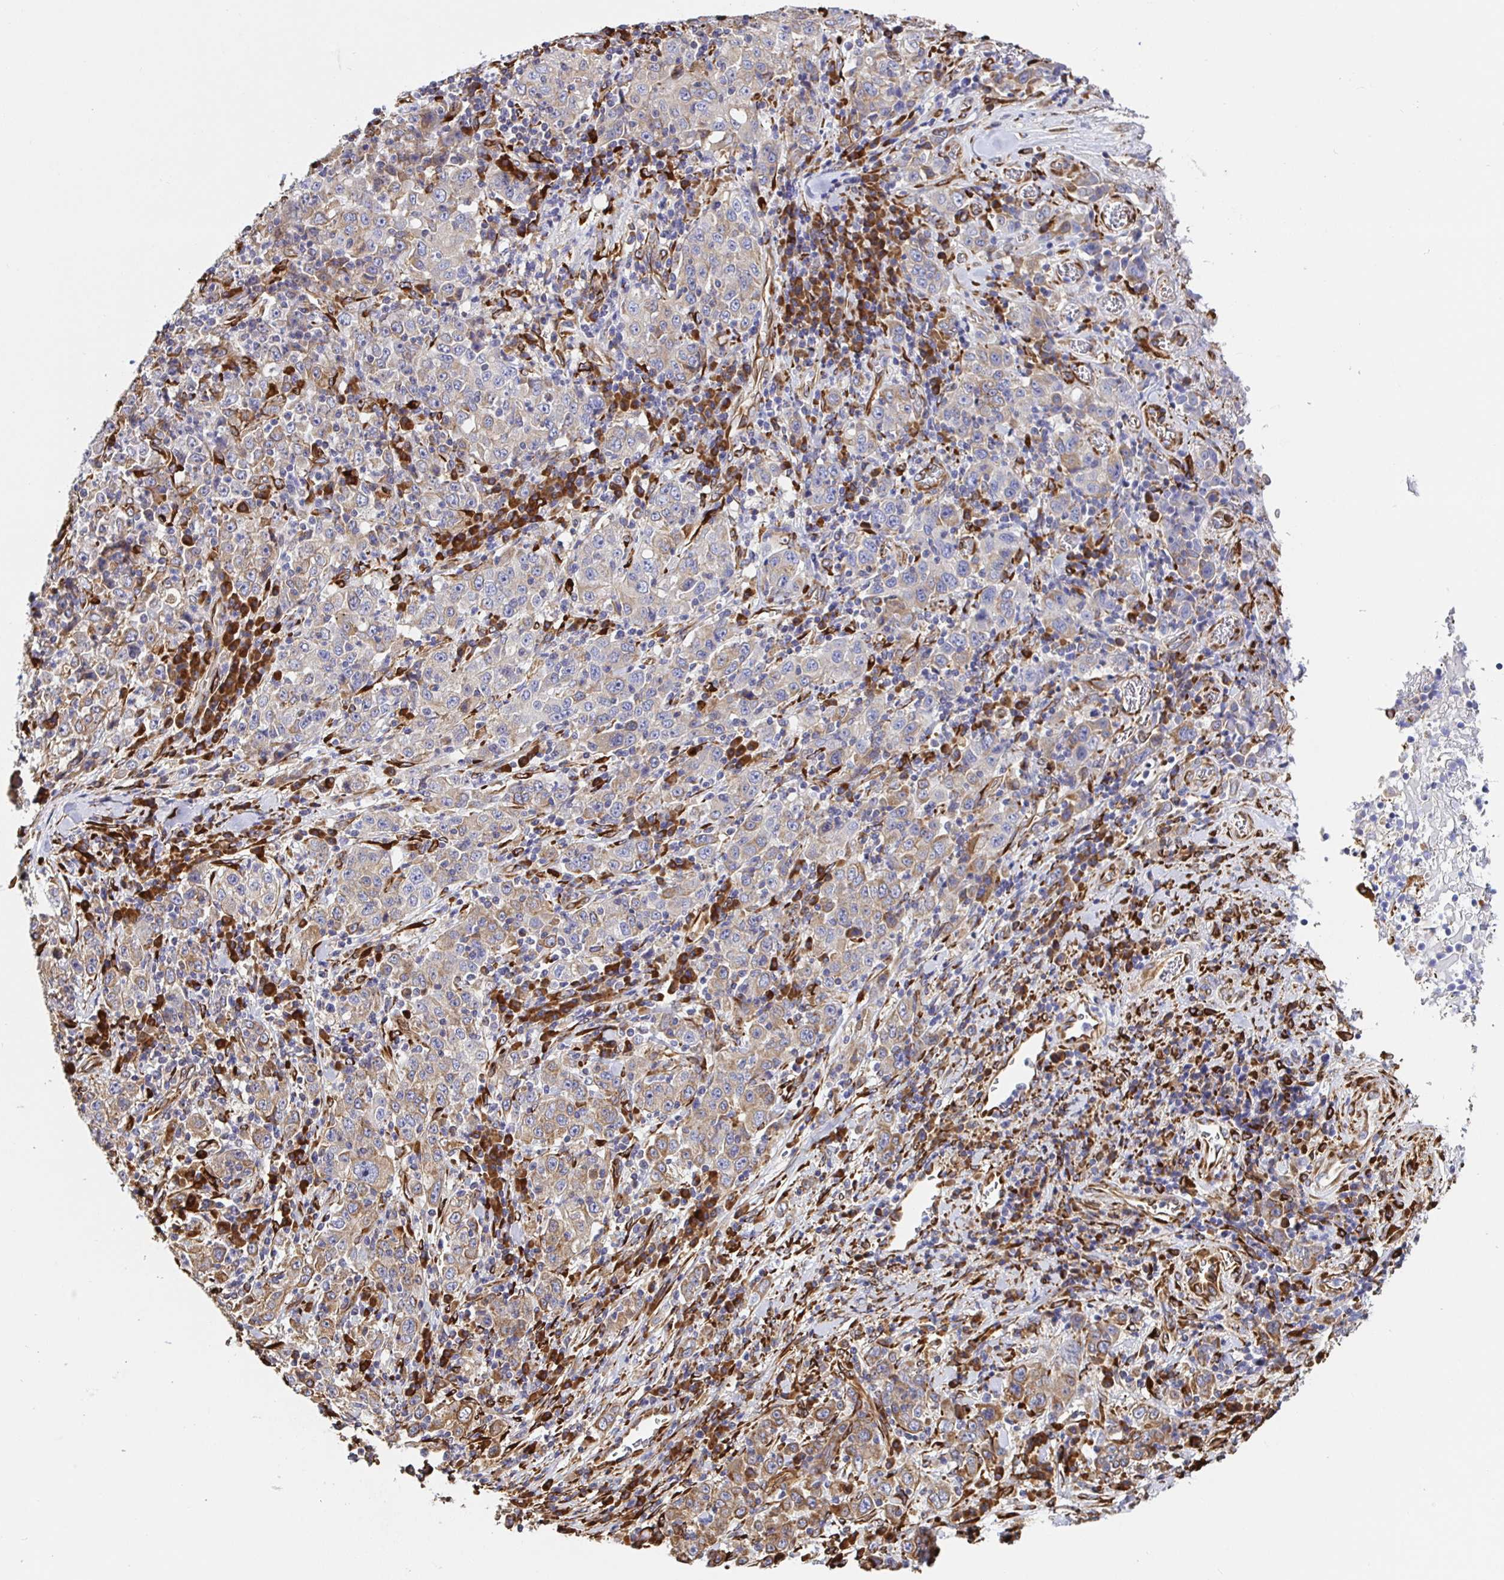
{"staining": {"intensity": "weak", "quantity": "25%-75%", "location": "cytoplasmic/membranous"}, "tissue": "stomach cancer", "cell_type": "Tumor cells", "image_type": "cancer", "snomed": [{"axis": "morphology", "description": "Normal tissue, NOS"}, {"axis": "morphology", "description": "Adenocarcinoma, NOS"}, {"axis": "topography", "description": "Stomach, upper"}, {"axis": "topography", "description": "Stomach"}], "caption": "Immunohistochemistry (IHC) micrograph of stomach cancer stained for a protein (brown), which reveals low levels of weak cytoplasmic/membranous staining in about 25%-75% of tumor cells.", "gene": "MAOA", "patient": {"sex": "male", "age": 59}}